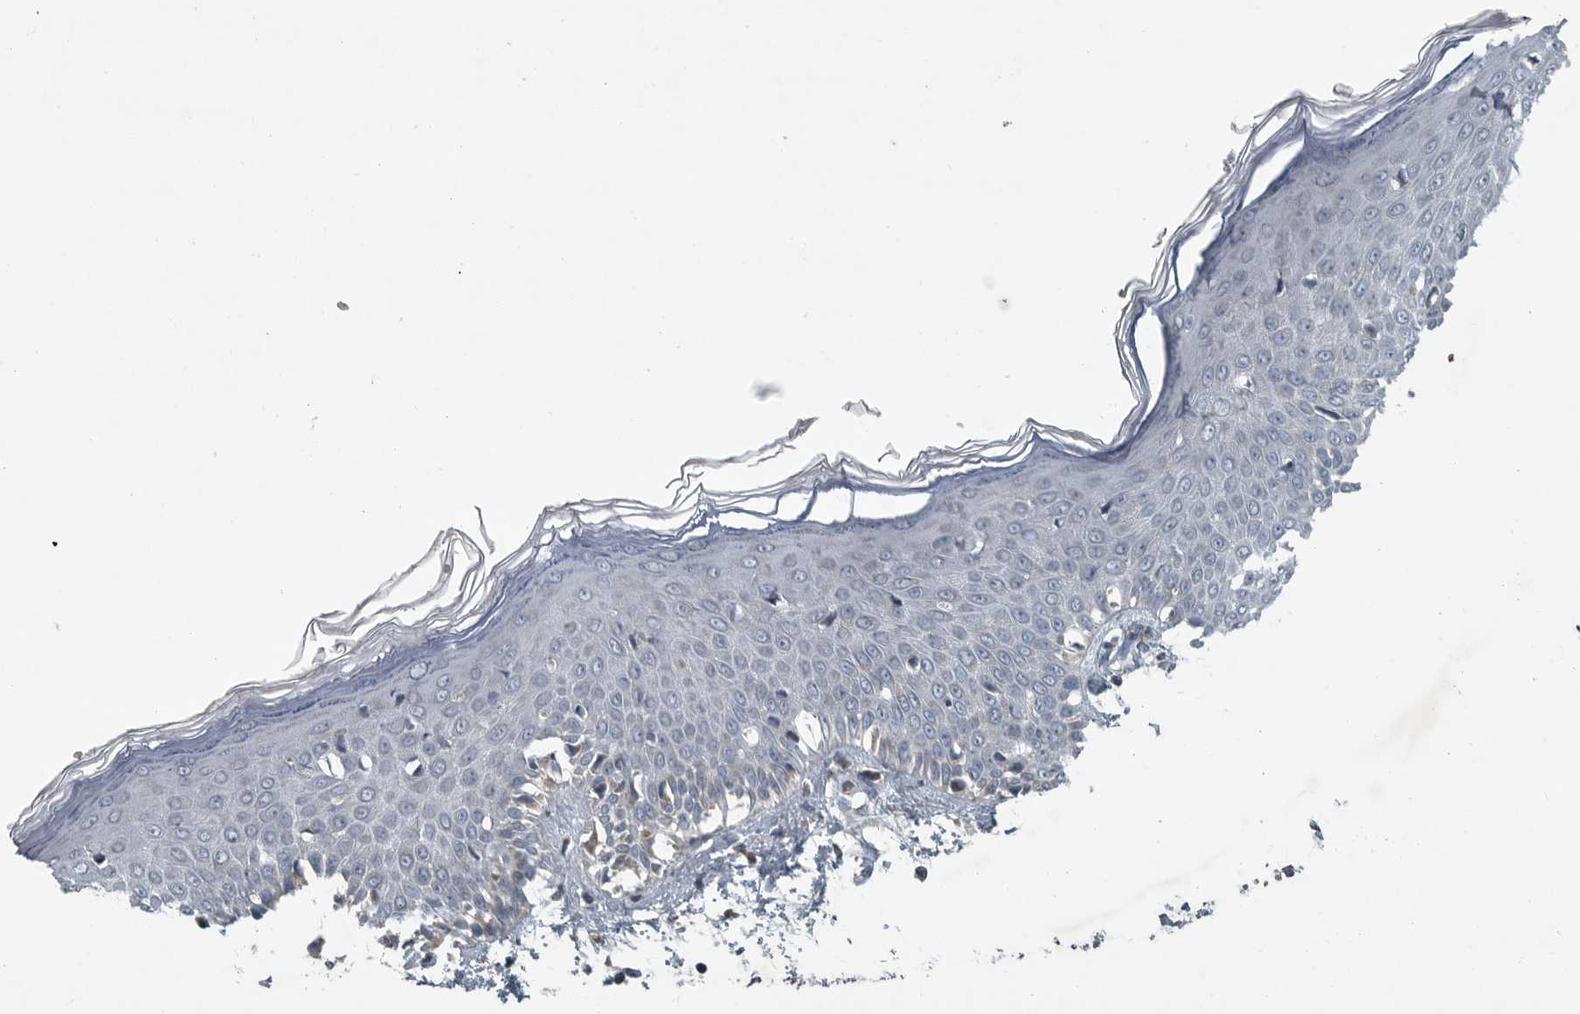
{"staining": {"intensity": "negative", "quantity": "none", "location": "none"}, "tissue": "skin", "cell_type": "Fibroblasts", "image_type": "normal", "snomed": [{"axis": "morphology", "description": "Normal tissue, NOS"}, {"axis": "morphology", "description": "Inflammation, NOS"}, {"axis": "topography", "description": "Skin"}], "caption": "Skin stained for a protein using IHC exhibits no expression fibroblasts.", "gene": "MPP3", "patient": {"sex": "female", "age": 44}}